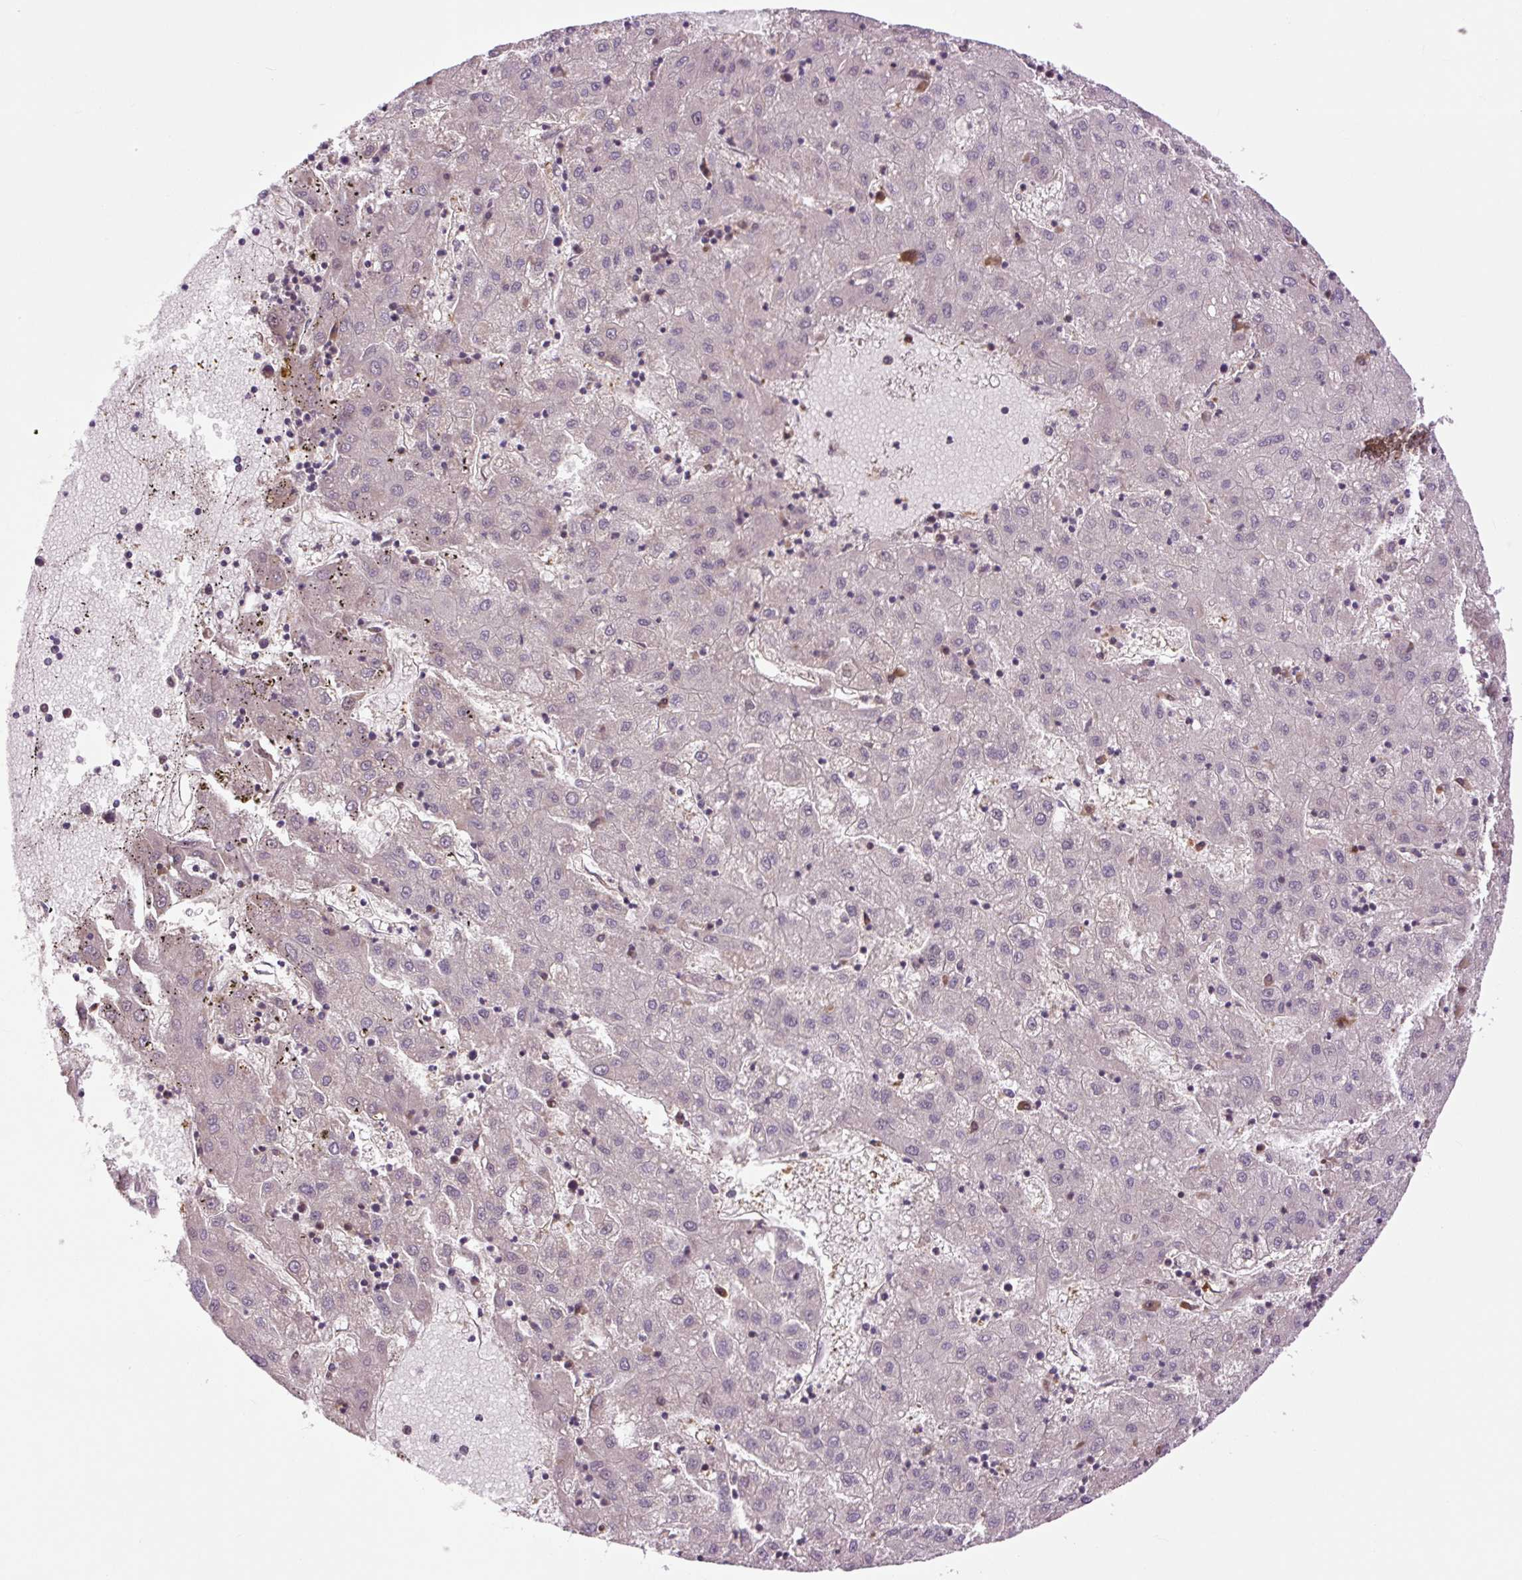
{"staining": {"intensity": "negative", "quantity": "none", "location": "none"}, "tissue": "liver cancer", "cell_type": "Tumor cells", "image_type": "cancer", "snomed": [{"axis": "morphology", "description": "Carcinoma, Hepatocellular, NOS"}, {"axis": "topography", "description": "Liver"}], "caption": "A micrograph of liver cancer (hepatocellular carcinoma) stained for a protein displays no brown staining in tumor cells.", "gene": "TPT1", "patient": {"sex": "male", "age": 72}}